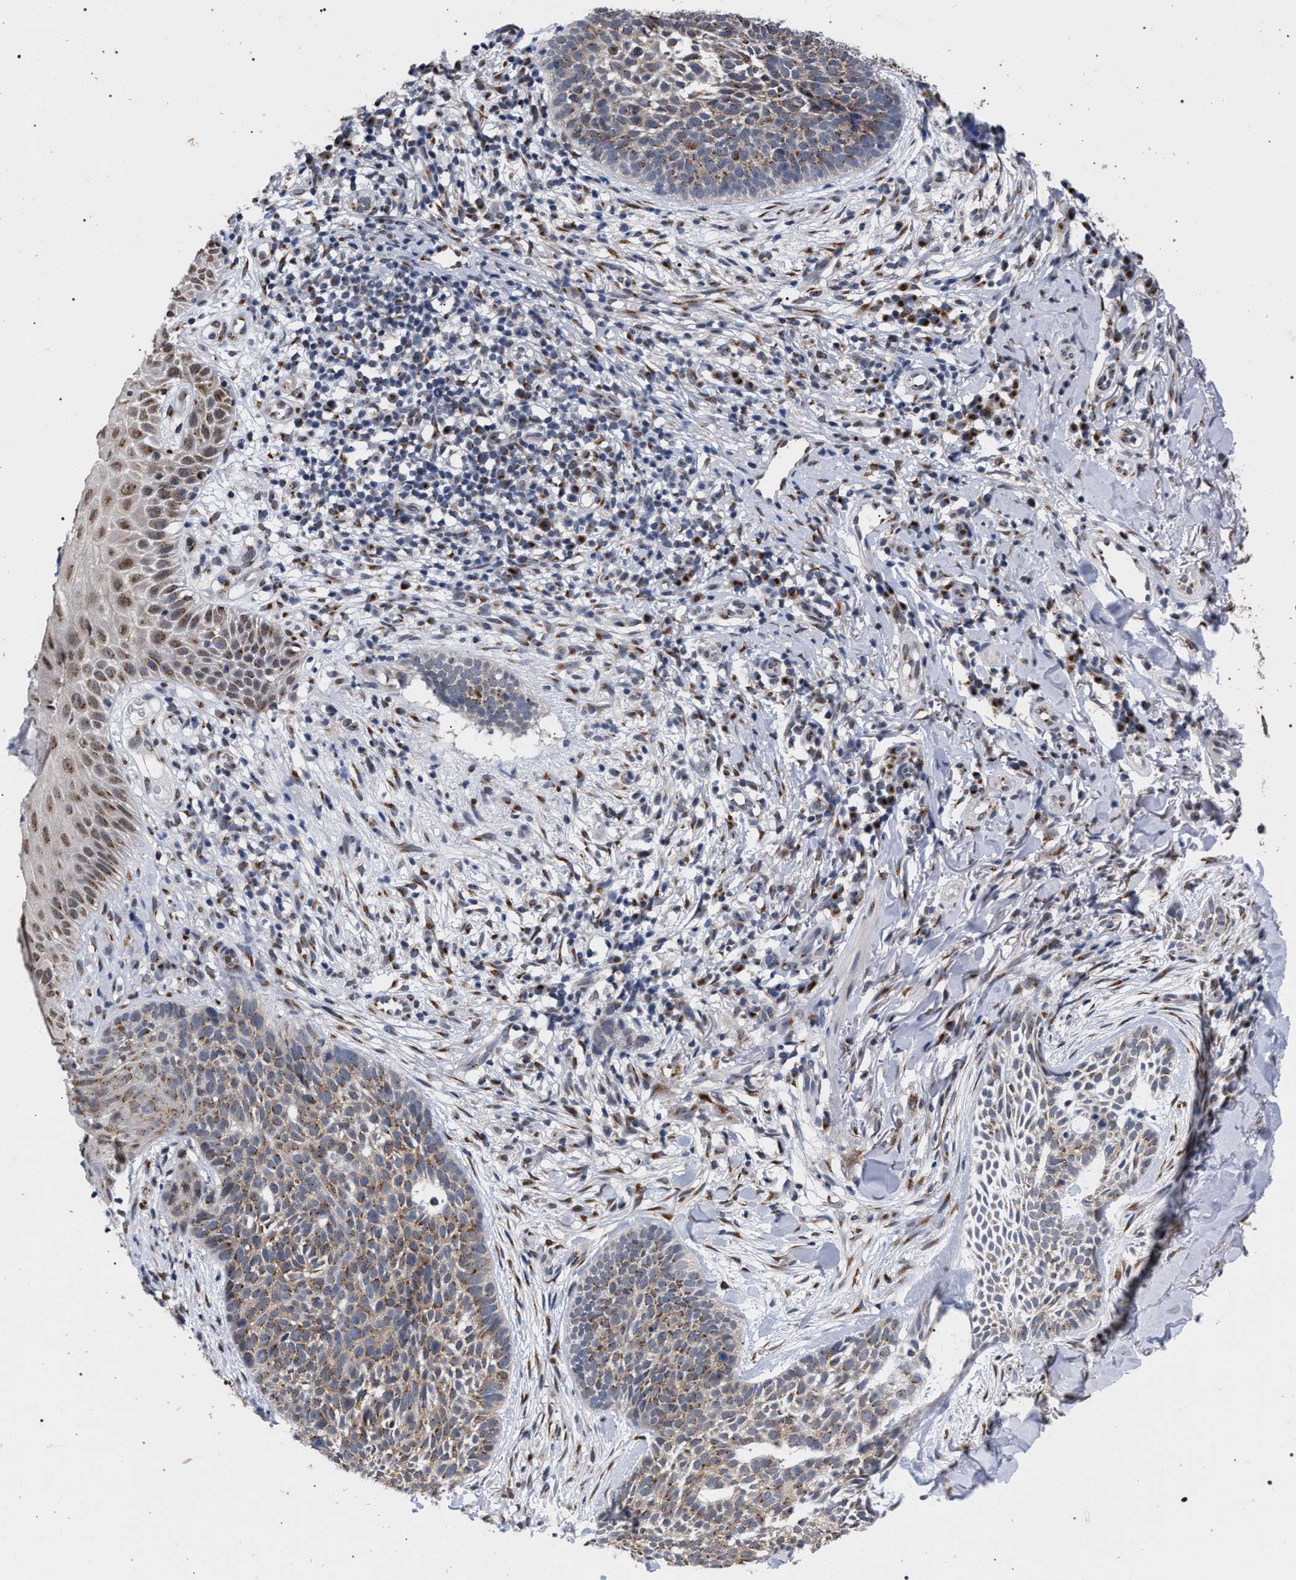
{"staining": {"intensity": "moderate", "quantity": ">75%", "location": "cytoplasmic/membranous"}, "tissue": "skin cancer", "cell_type": "Tumor cells", "image_type": "cancer", "snomed": [{"axis": "morphology", "description": "Normal tissue, NOS"}, {"axis": "morphology", "description": "Basal cell carcinoma"}, {"axis": "topography", "description": "Skin"}], "caption": "This is a photomicrograph of immunohistochemistry staining of skin basal cell carcinoma, which shows moderate staining in the cytoplasmic/membranous of tumor cells.", "gene": "GOLGA2", "patient": {"sex": "male", "age": 67}}